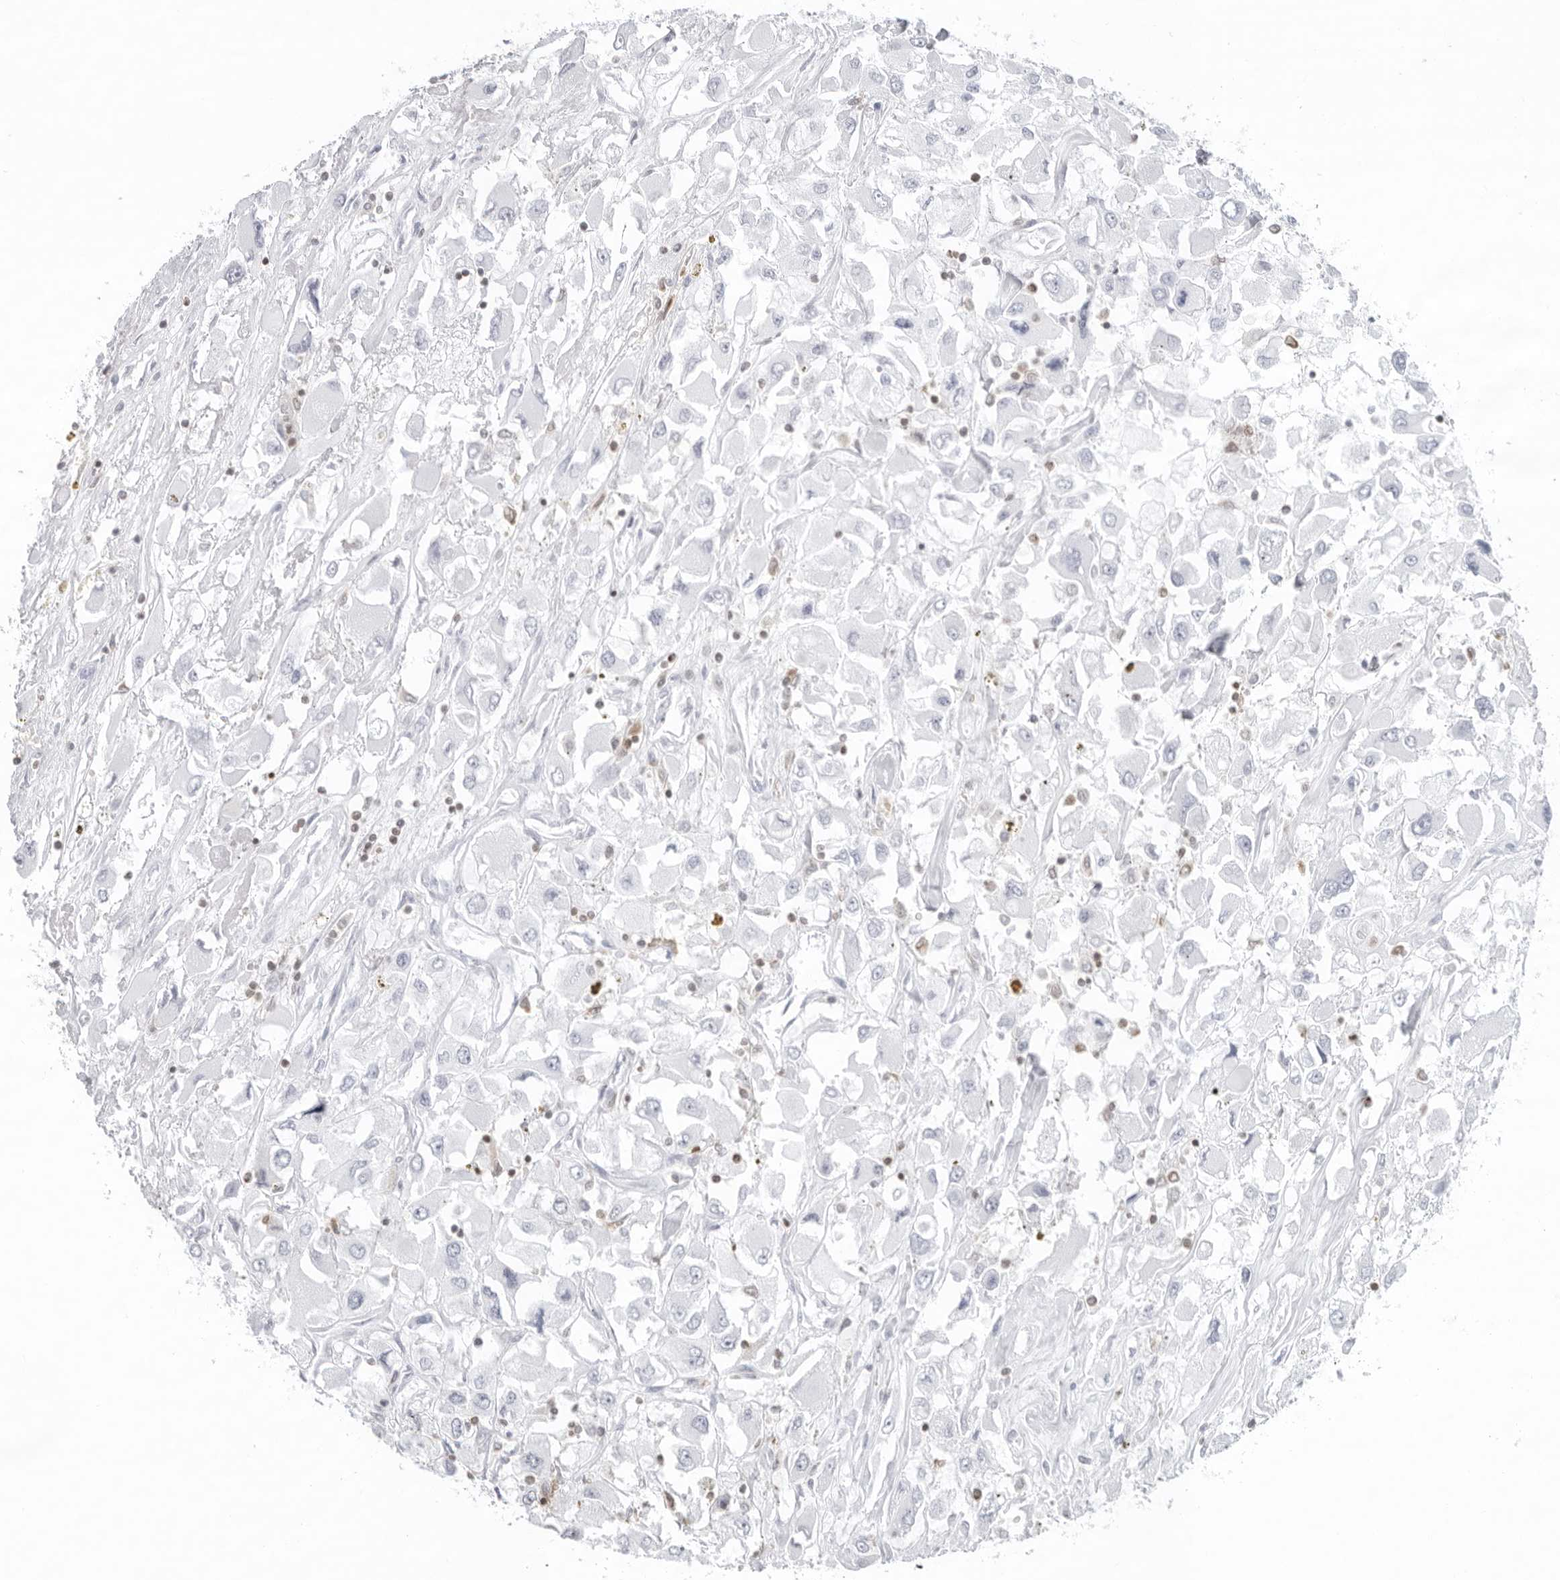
{"staining": {"intensity": "negative", "quantity": "none", "location": "none"}, "tissue": "renal cancer", "cell_type": "Tumor cells", "image_type": "cancer", "snomed": [{"axis": "morphology", "description": "Adenocarcinoma, NOS"}, {"axis": "topography", "description": "Kidney"}], "caption": "IHC of human adenocarcinoma (renal) reveals no positivity in tumor cells. Nuclei are stained in blue.", "gene": "FMNL1", "patient": {"sex": "female", "age": 52}}